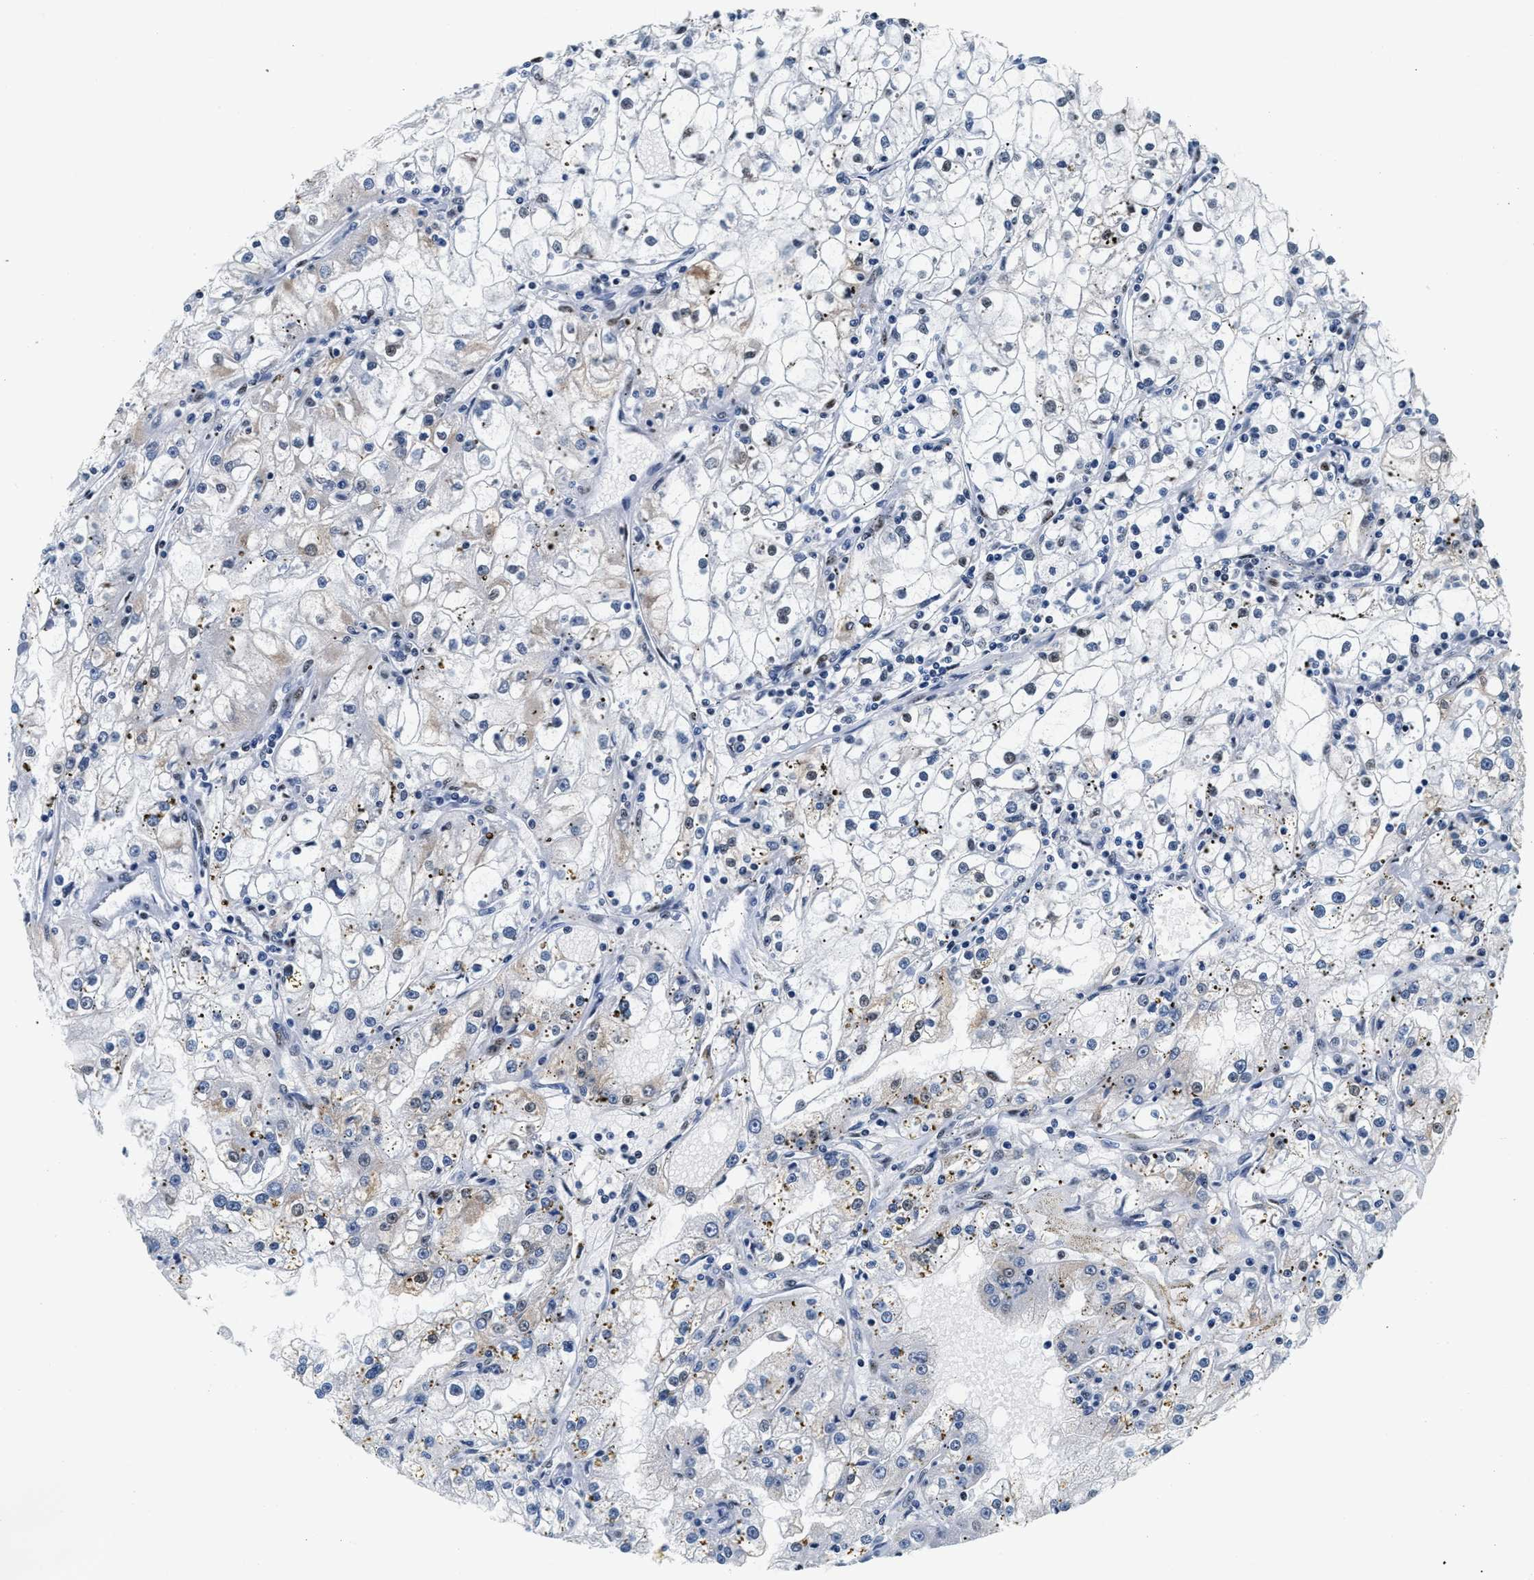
{"staining": {"intensity": "negative", "quantity": "none", "location": "none"}, "tissue": "renal cancer", "cell_type": "Tumor cells", "image_type": "cancer", "snomed": [{"axis": "morphology", "description": "Adenocarcinoma, NOS"}, {"axis": "topography", "description": "Kidney"}], "caption": "Protein analysis of adenocarcinoma (renal) exhibits no significant expression in tumor cells.", "gene": "RAD50", "patient": {"sex": "male", "age": 56}}